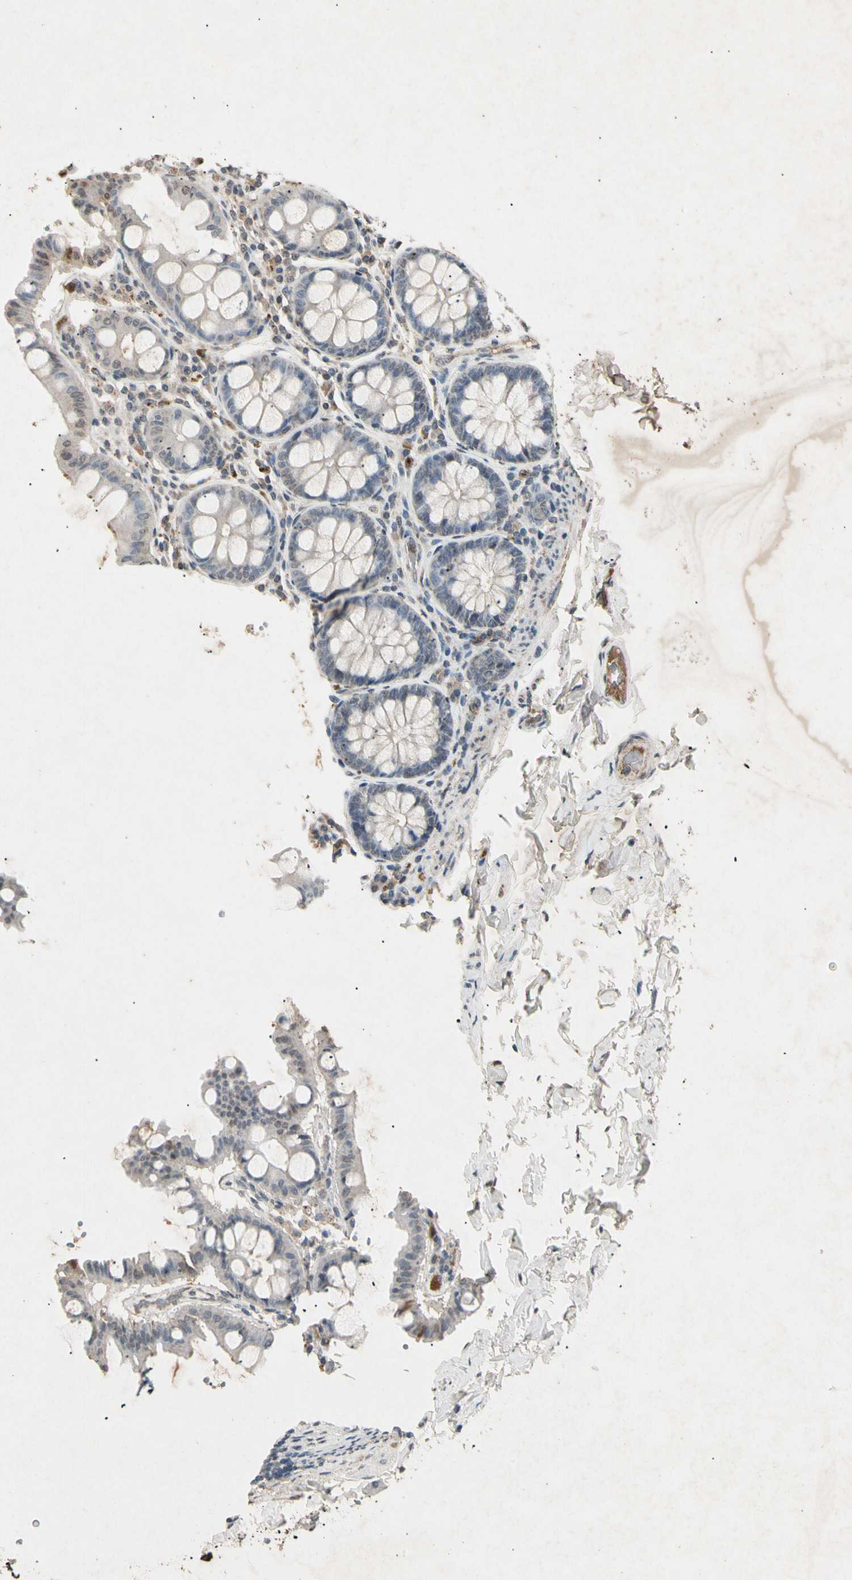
{"staining": {"intensity": "negative", "quantity": "none", "location": "none"}, "tissue": "colon", "cell_type": "Endothelial cells", "image_type": "normal", "snomed": [{"axis": "morphology", "description": "Normal tissue, NOS"}, {"axis": "topography", "description": "Colon"}], "caption": "Immunohistochemistry (IHC) image of unremarkable human colon stained for a protein (brown), which demonstrates no staining in endothelial cells. Nuclei are stained in blue.", "gene": "CP", "patient": {"sex": "female", "age": 61}}